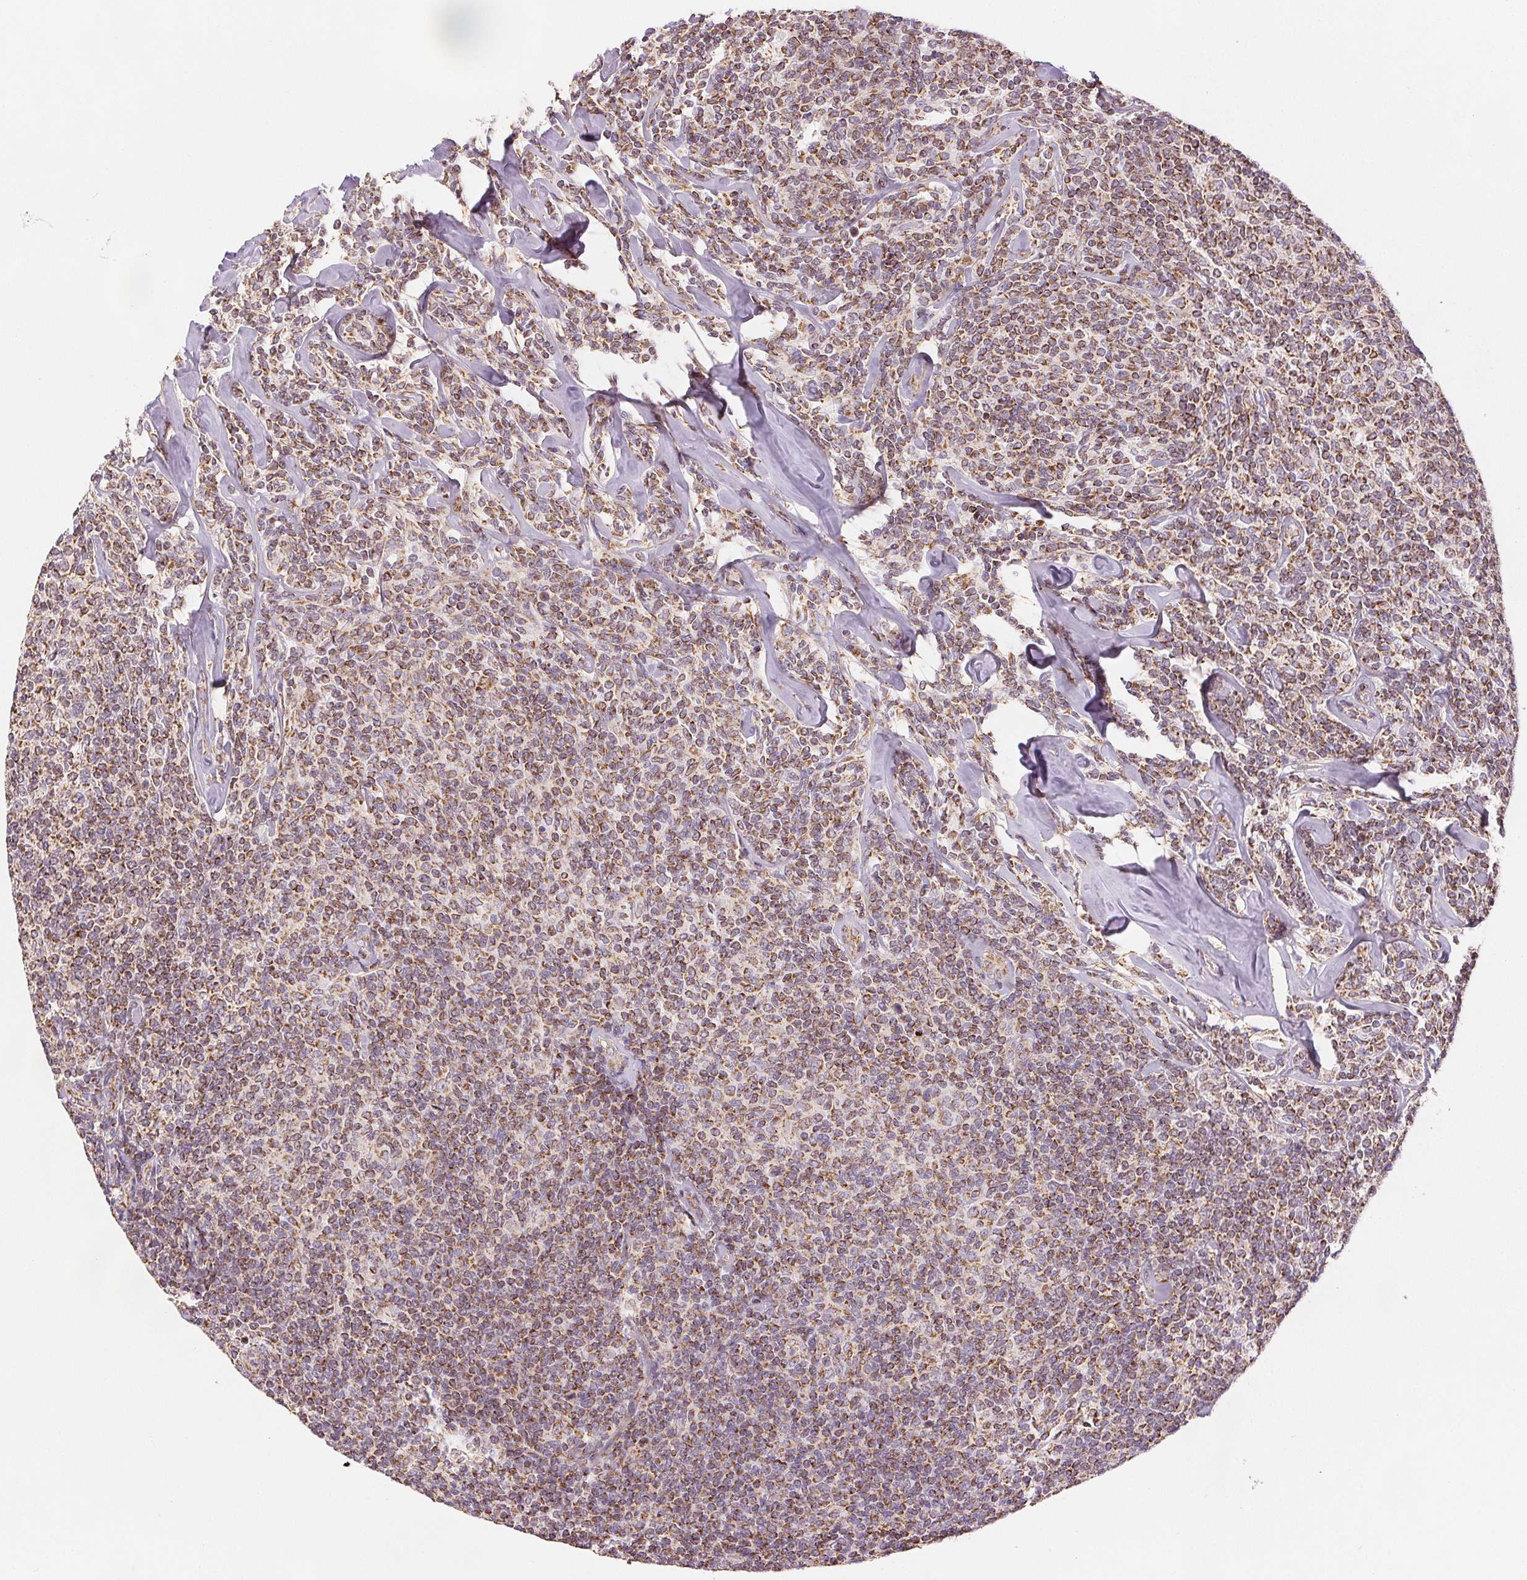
{"staining": {"intensity": "strong", "quantity": ">75%", "location": "cytoplasmic/membranous"}, "tissue": "lymphoma", "cell_type": "Tumor cells", "image_type": "cancer", "snomed": [{"axis": "morphology", "description": "Malignant lymphoma, non-Hodgkin's type, Low grade"}, {"axis": "topography", "description": "Lymph node"}], "caption": "DAB immunohistochemical staining of human malignant lymphoma, non-Hodgkin's type (low-grade) displays strong cytoplasmic/membranous protein positivity in approximately >75% of tumor cells.", "gene": "SDHB", "patient": {"sex": "female", "age": 56}}